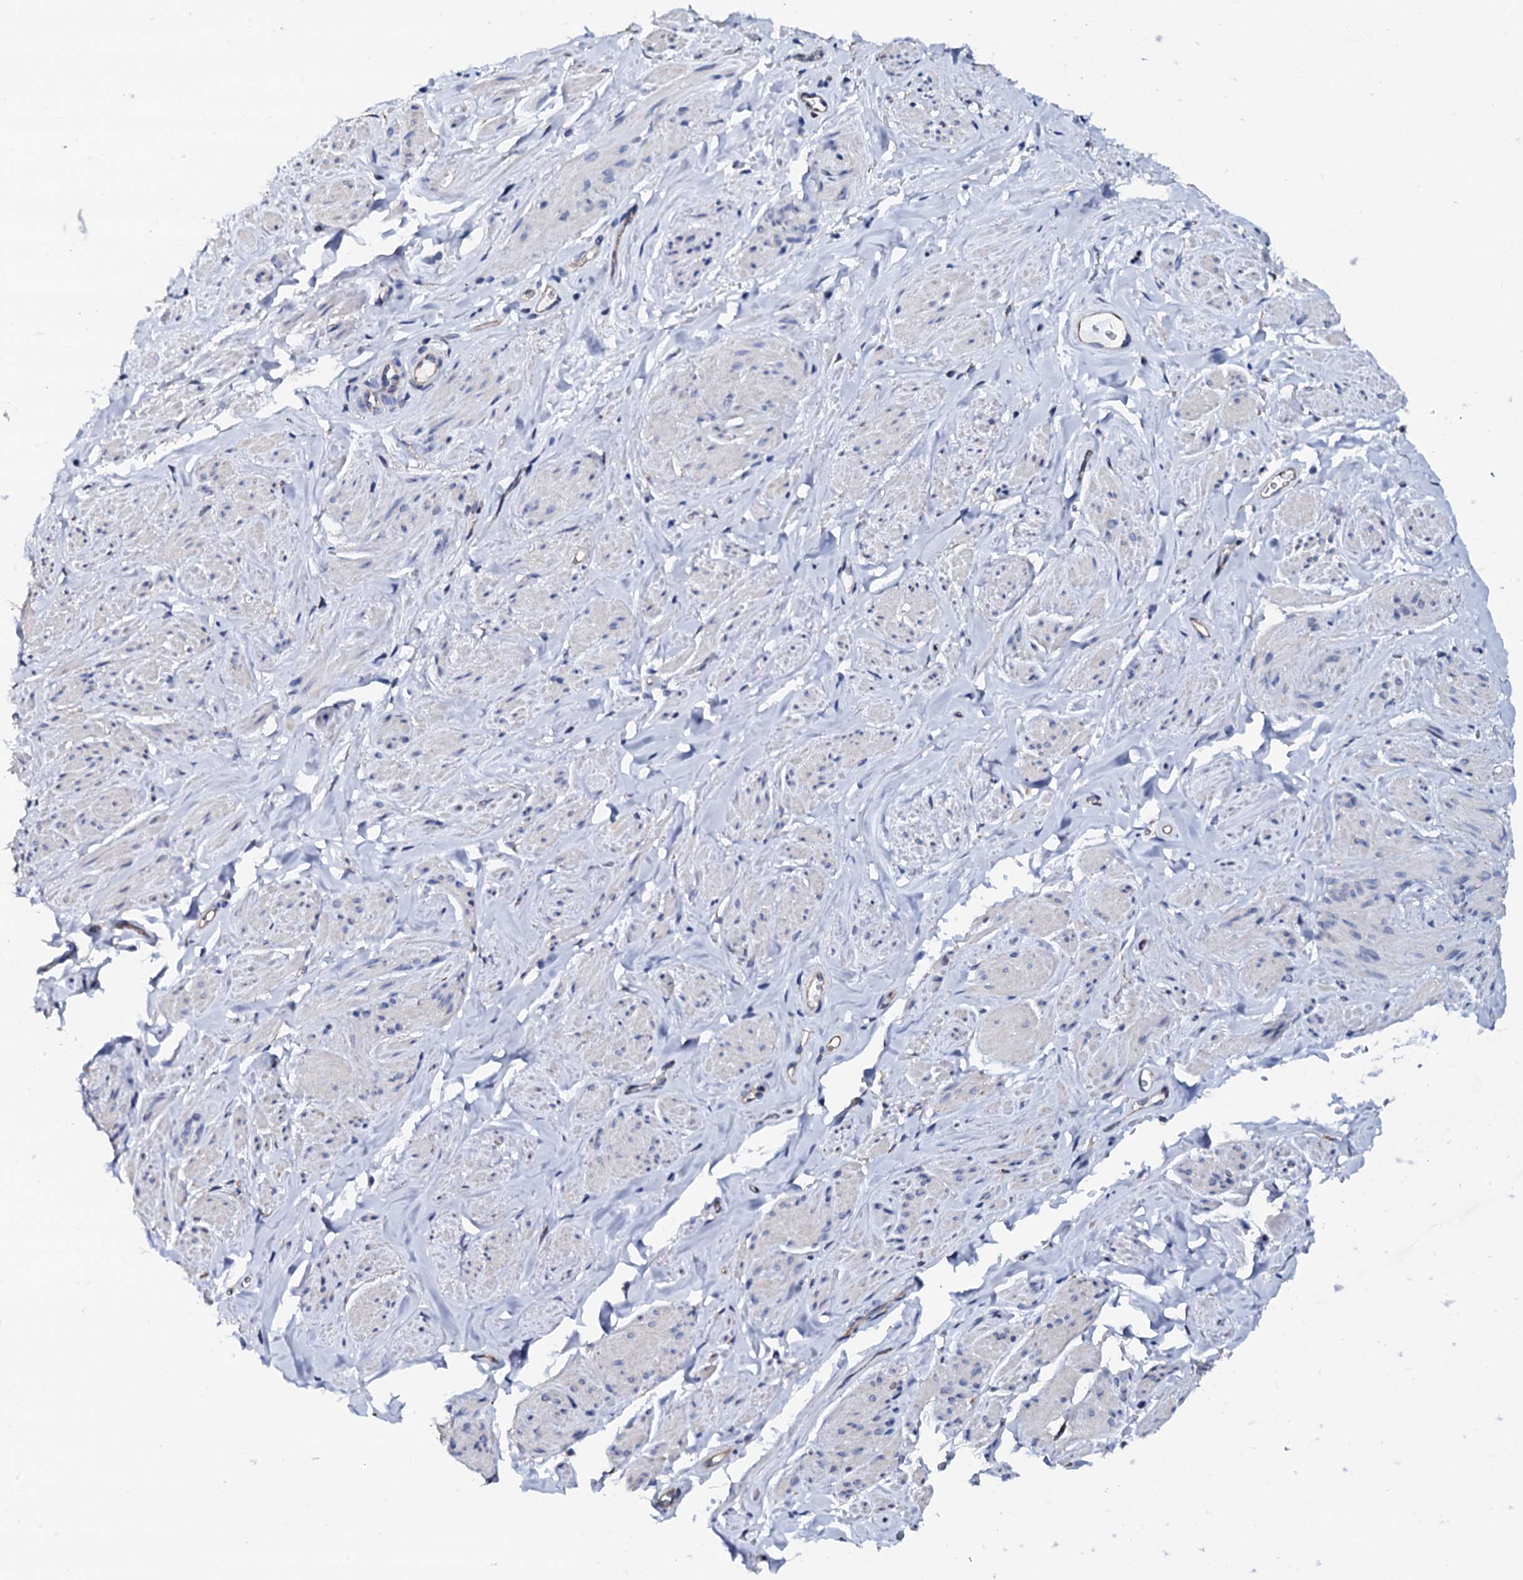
{"staining": {"intensity": "negative", "quantity": "none", "location": "none"}, "tissue": "smooth muscle", "cell_type": "Smooth muscle cells", "image_type": "normal", "snomed": [{"axis": "morphology", "description": "Normal tissue, NOS"}, {"axis": "topography", "description": "Smooth muscle"}, {"axis": "topography", "description": "Peripheral nerve tissue"}], "caption": "Human smooth muscle stained for a protein using immunohistochemistry (IHC) demonstrates no staining in smooth muscle cells.", "gene": "AKAP3", "patient": {"sex": "male", "age": 69}}